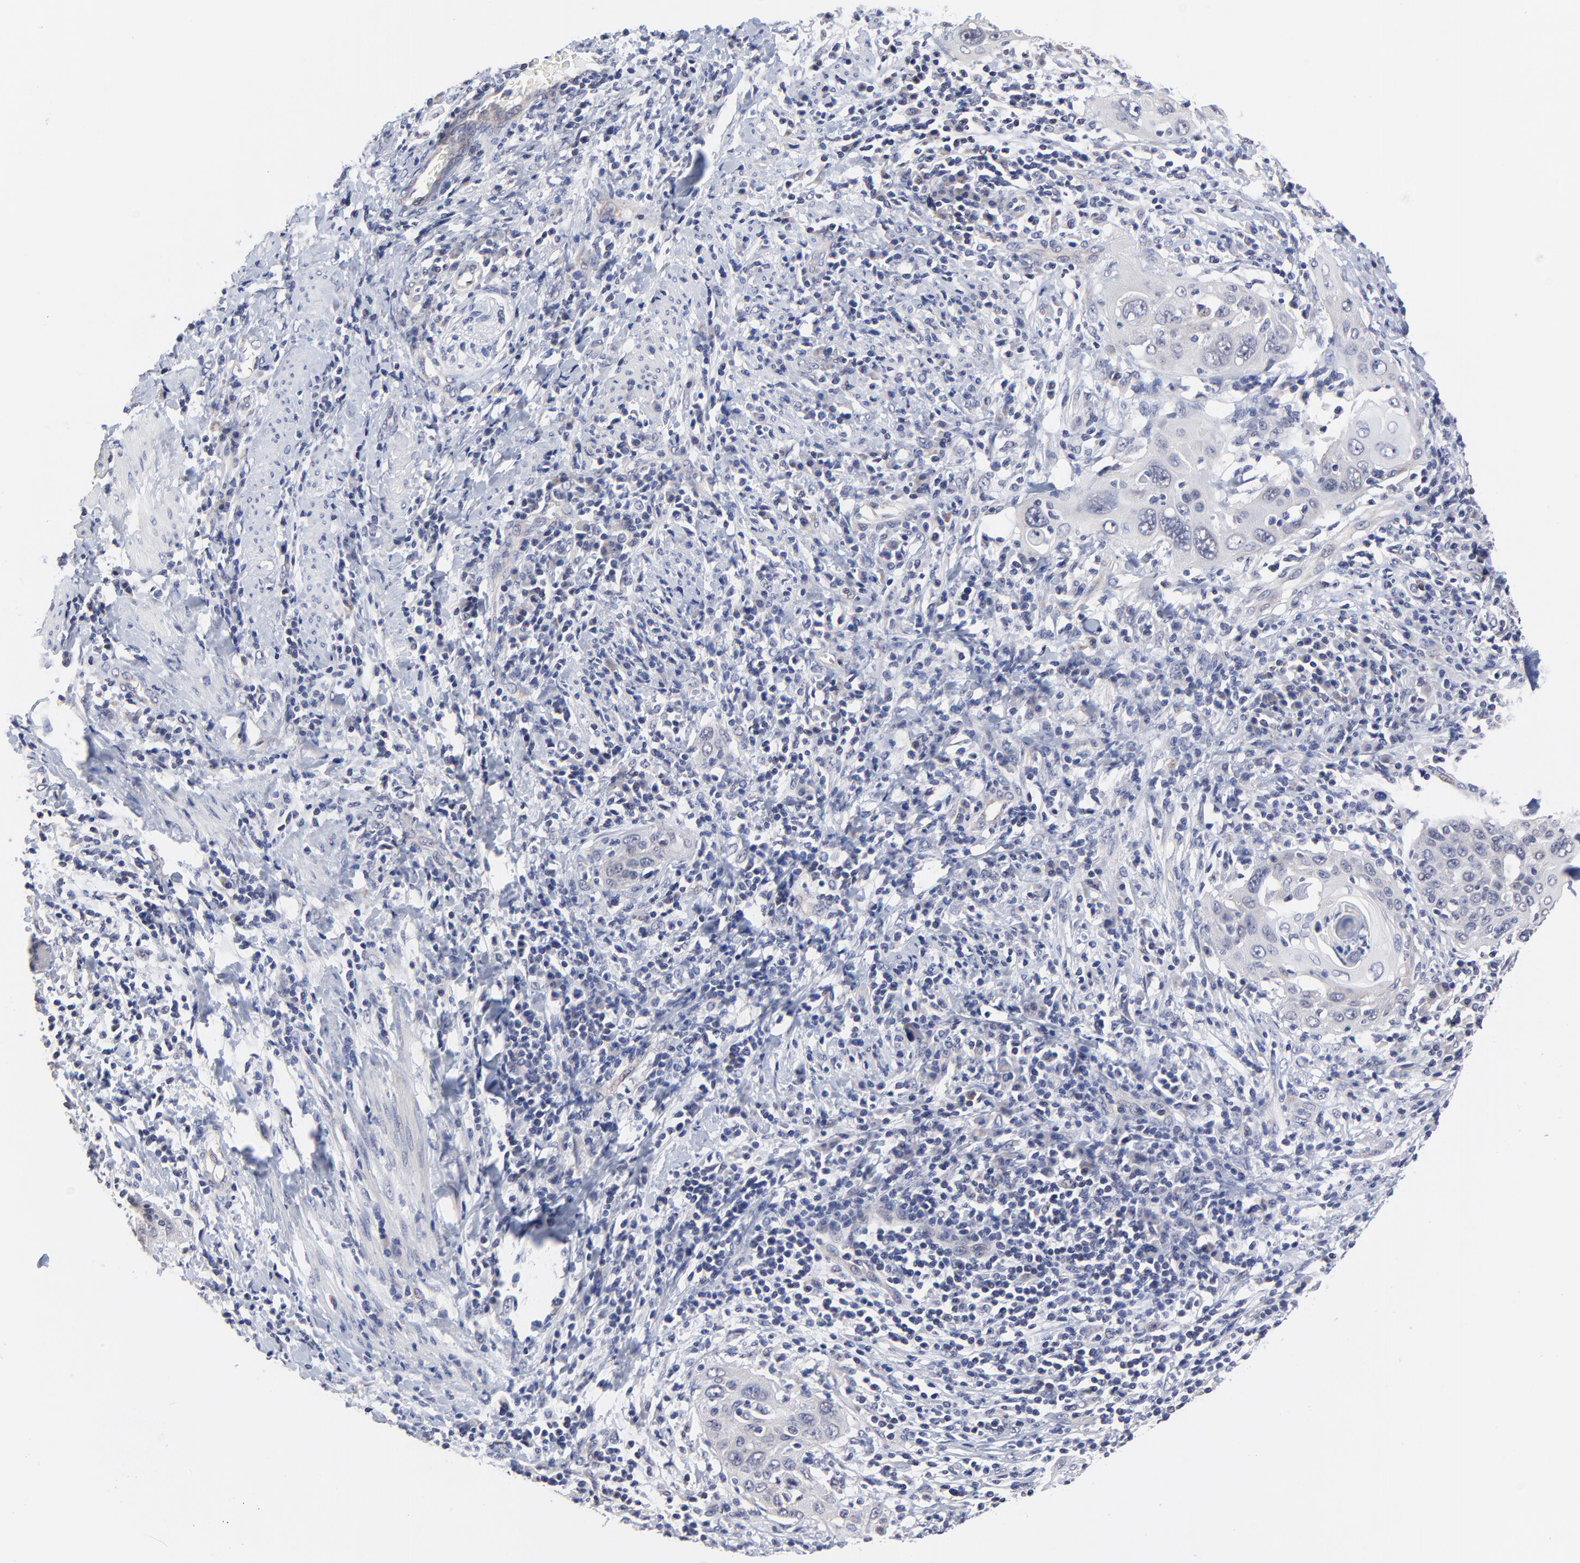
{"staining": {"intensity": "negative", "quantity": "none", "location": "none"}, "tissue": "cervical cancer", "cell_type": "Tumor cells", "image_type": "cancer", "snomed": [{"axis": "morphology", "description": "Squamous cell carcinoma, NOS"}, {"axis": "topography", "description": "Cervix"}], "caption": "An image of cervical squamous cell carcinoma stained for a protein exhibits no brown staining in tumor cells.", "gene": "FBXO8", "patient": {"sex": "female", "age": 54}}